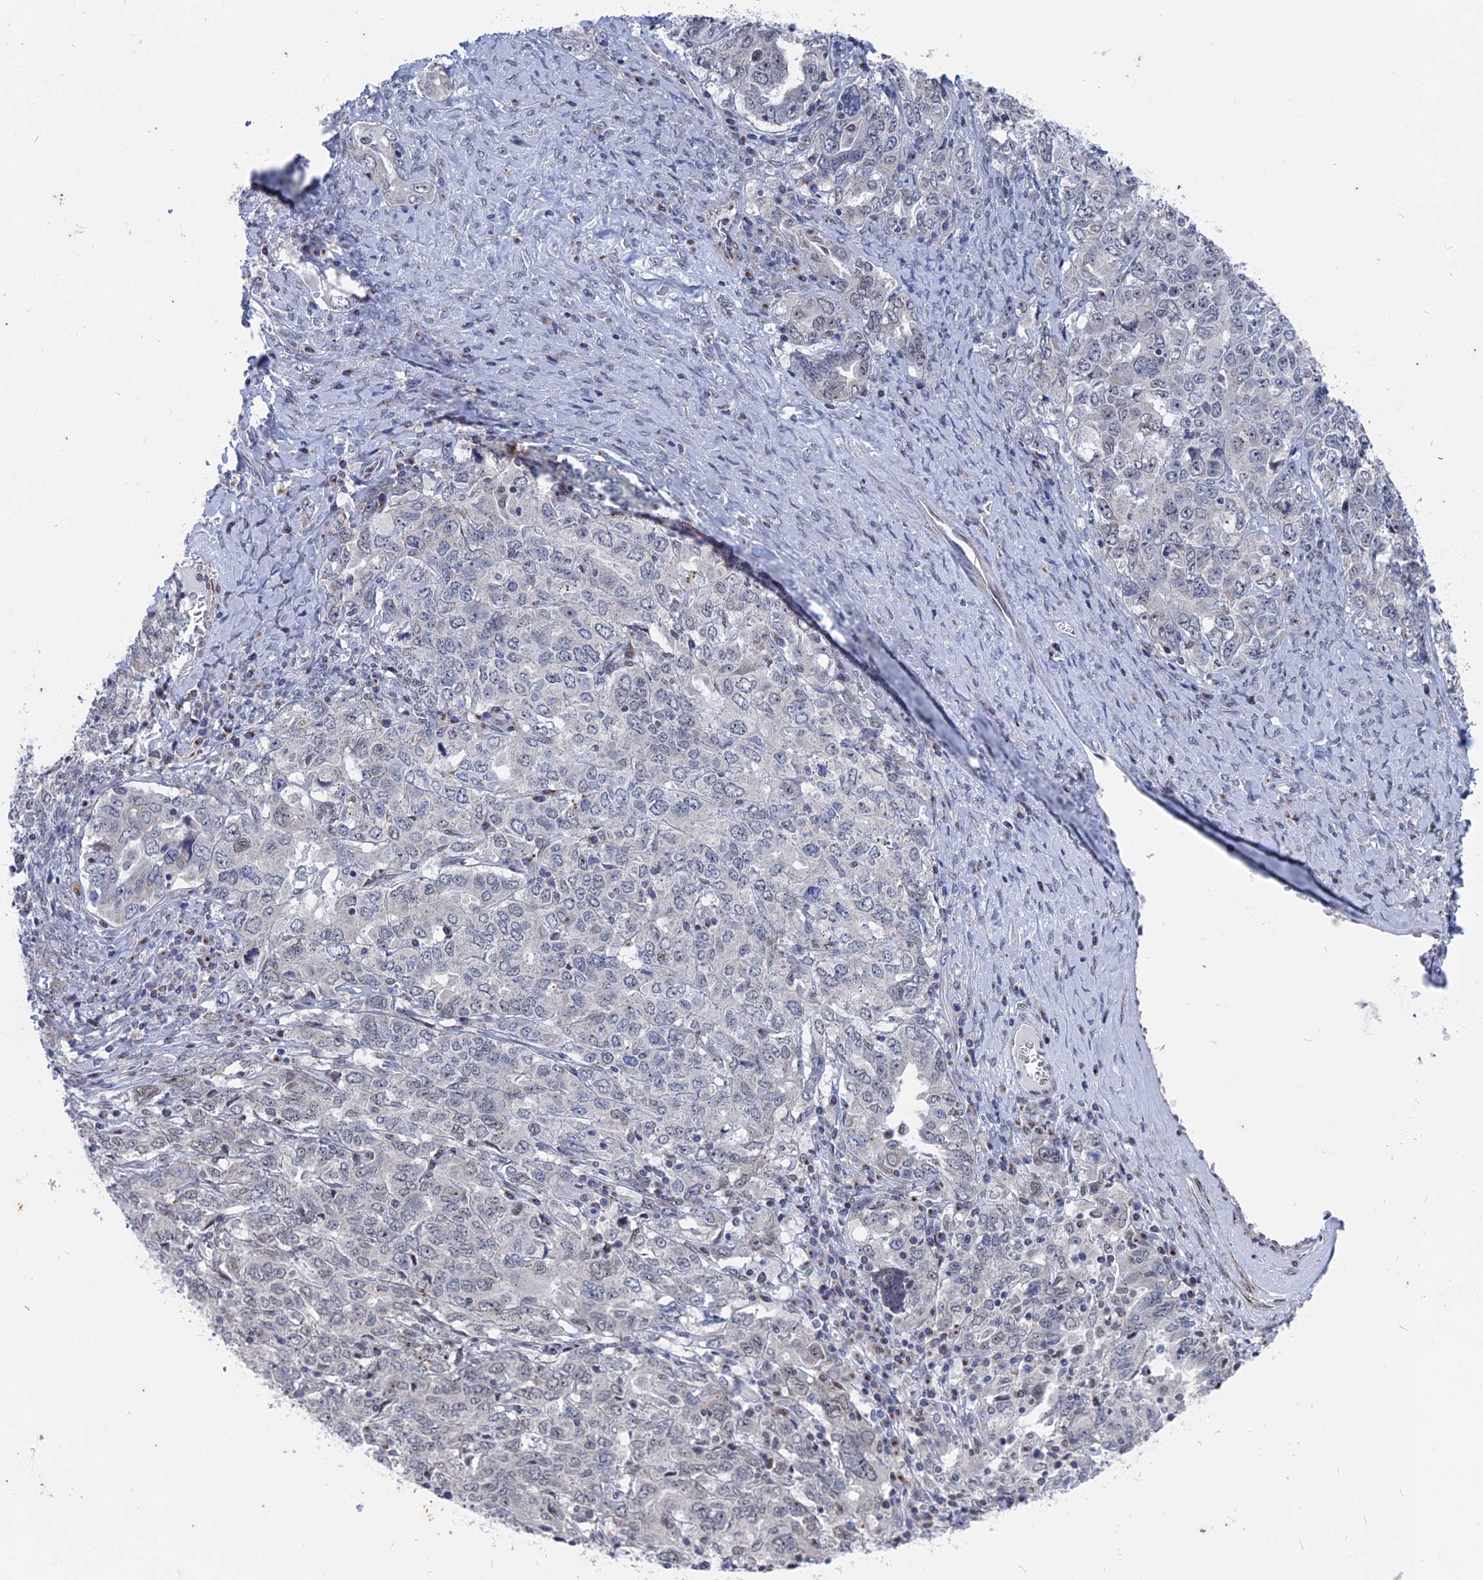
{"staining": {"intensity": "negative", "quantity": "none", "location": "none"}, "tissue": "ovarian cancer", "cell_type": "Tumor cells", "image_type": "cancer", "snomed": [{"axis": "morphology", "description": "Carcinoma, endometroid"}, {"axis": "topography", "description": "Ovary"}], "caption": "Immunohistochemistry (IHC) micrograph of neoplastic tissue: human ovarian endometroid carcinoma stained with DAB (3,3'-diaminobenzidine) exhibits no significant protein staining in tumor cells. The staining is performed using DAB brown chromogen with nuclei counter-stained in using hematoxylin.", "gene": "MTRF1", "patient": {"sex": "female", "age": 62}}